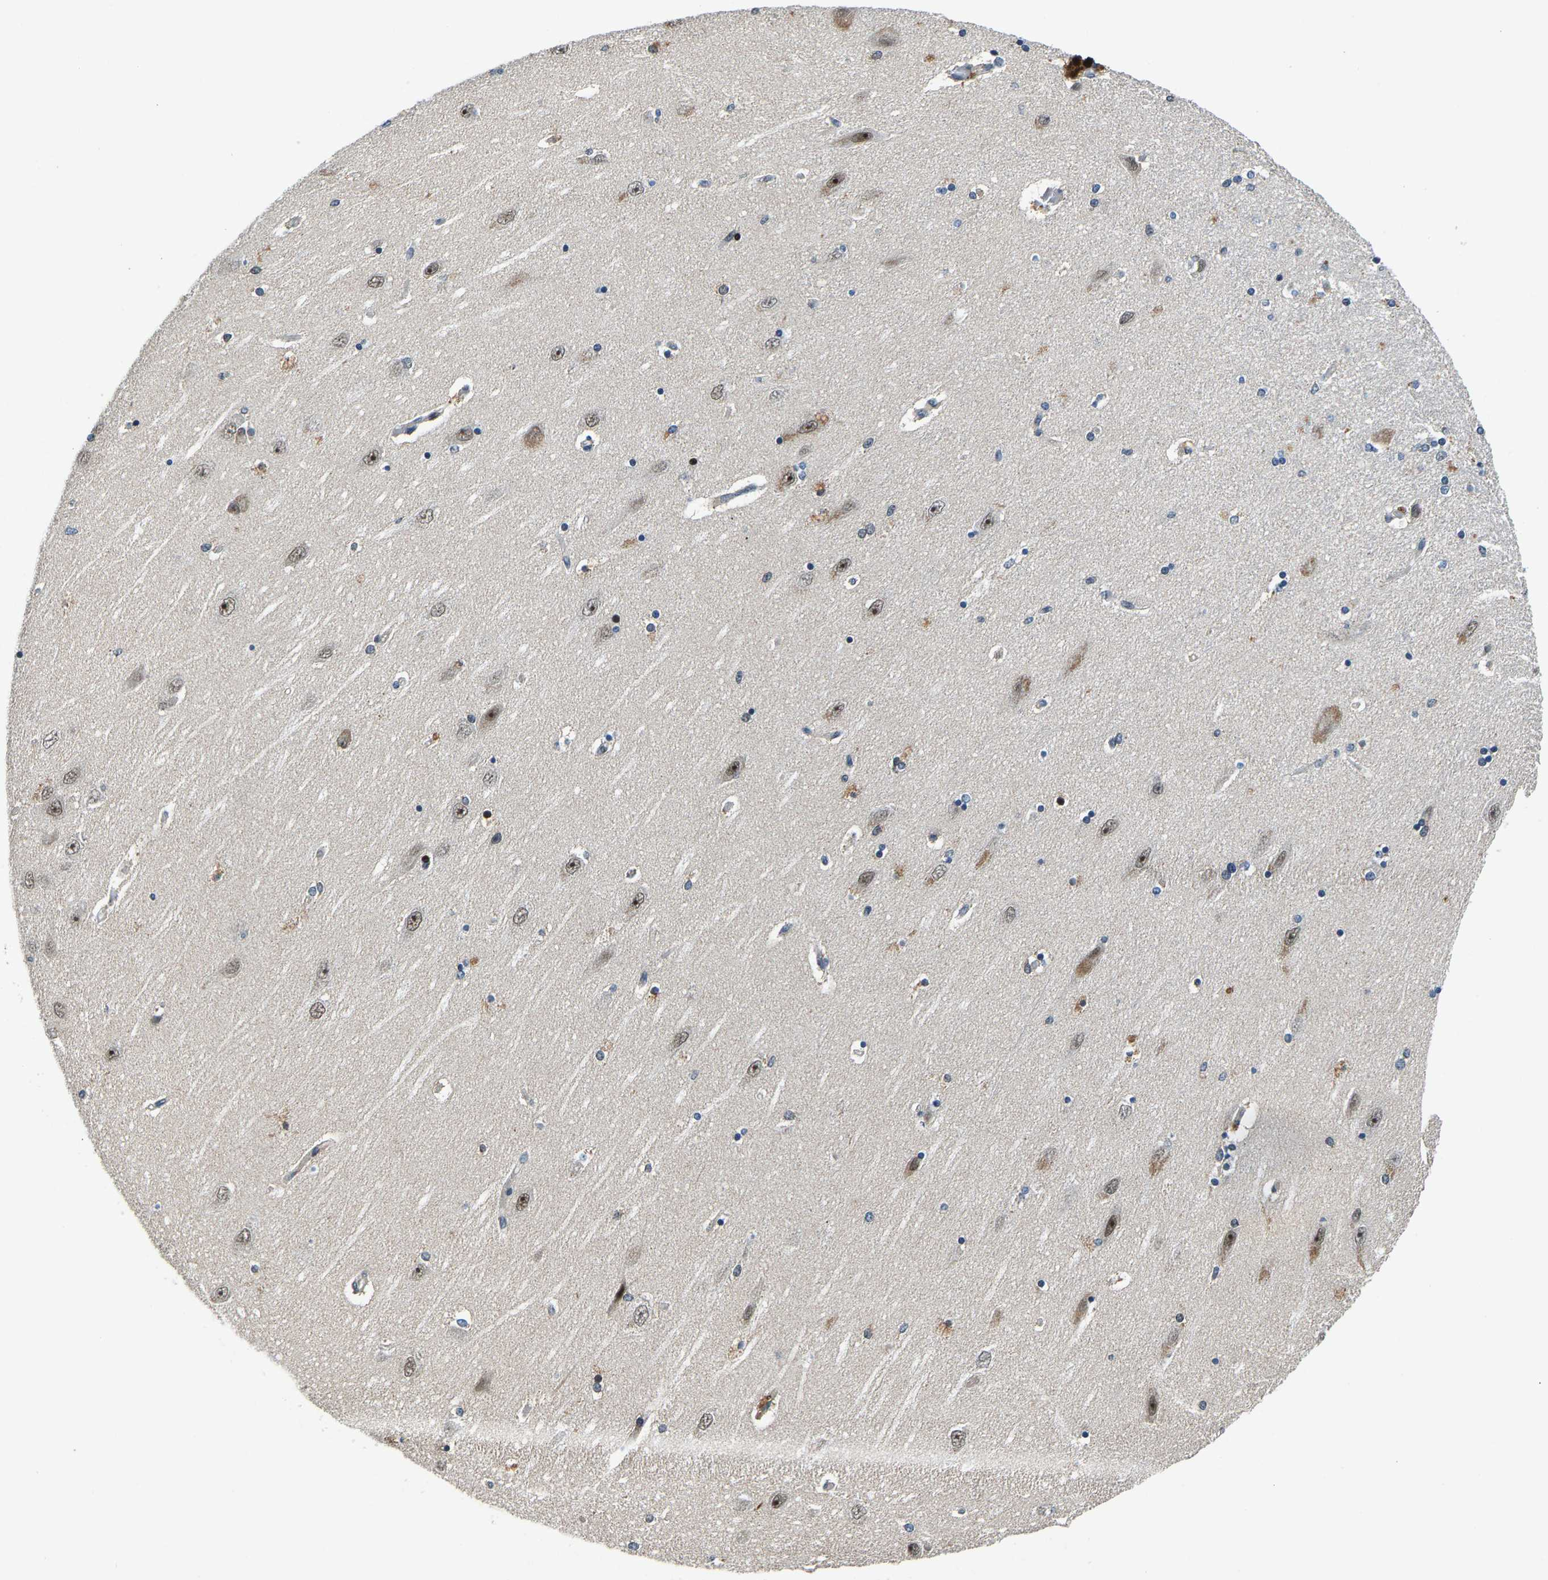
{"staining": {"intensity": "strong", "quantity": "<25%", "location": "nuclear"}, "tissue": "hippocampus", "cell_type": "Glial cells", "image_type": "normal", "snomed": [{"axis": "morphology", "description": "Normal tissue, NOS"}, {"axis": "topography", "description": "Hippocampus"}], "caption": "Protein staining of benign hippocampus reveals strong nuclear positivity in approximately <25% of glial cells. The staining was performed using DAB to visualize the protein expression in brown, while the nuclei were stained in blue with hematoxylin (Magnification: 20x).", "gene": "RLIM", "patient": {"sex": "female", "age": 54}}